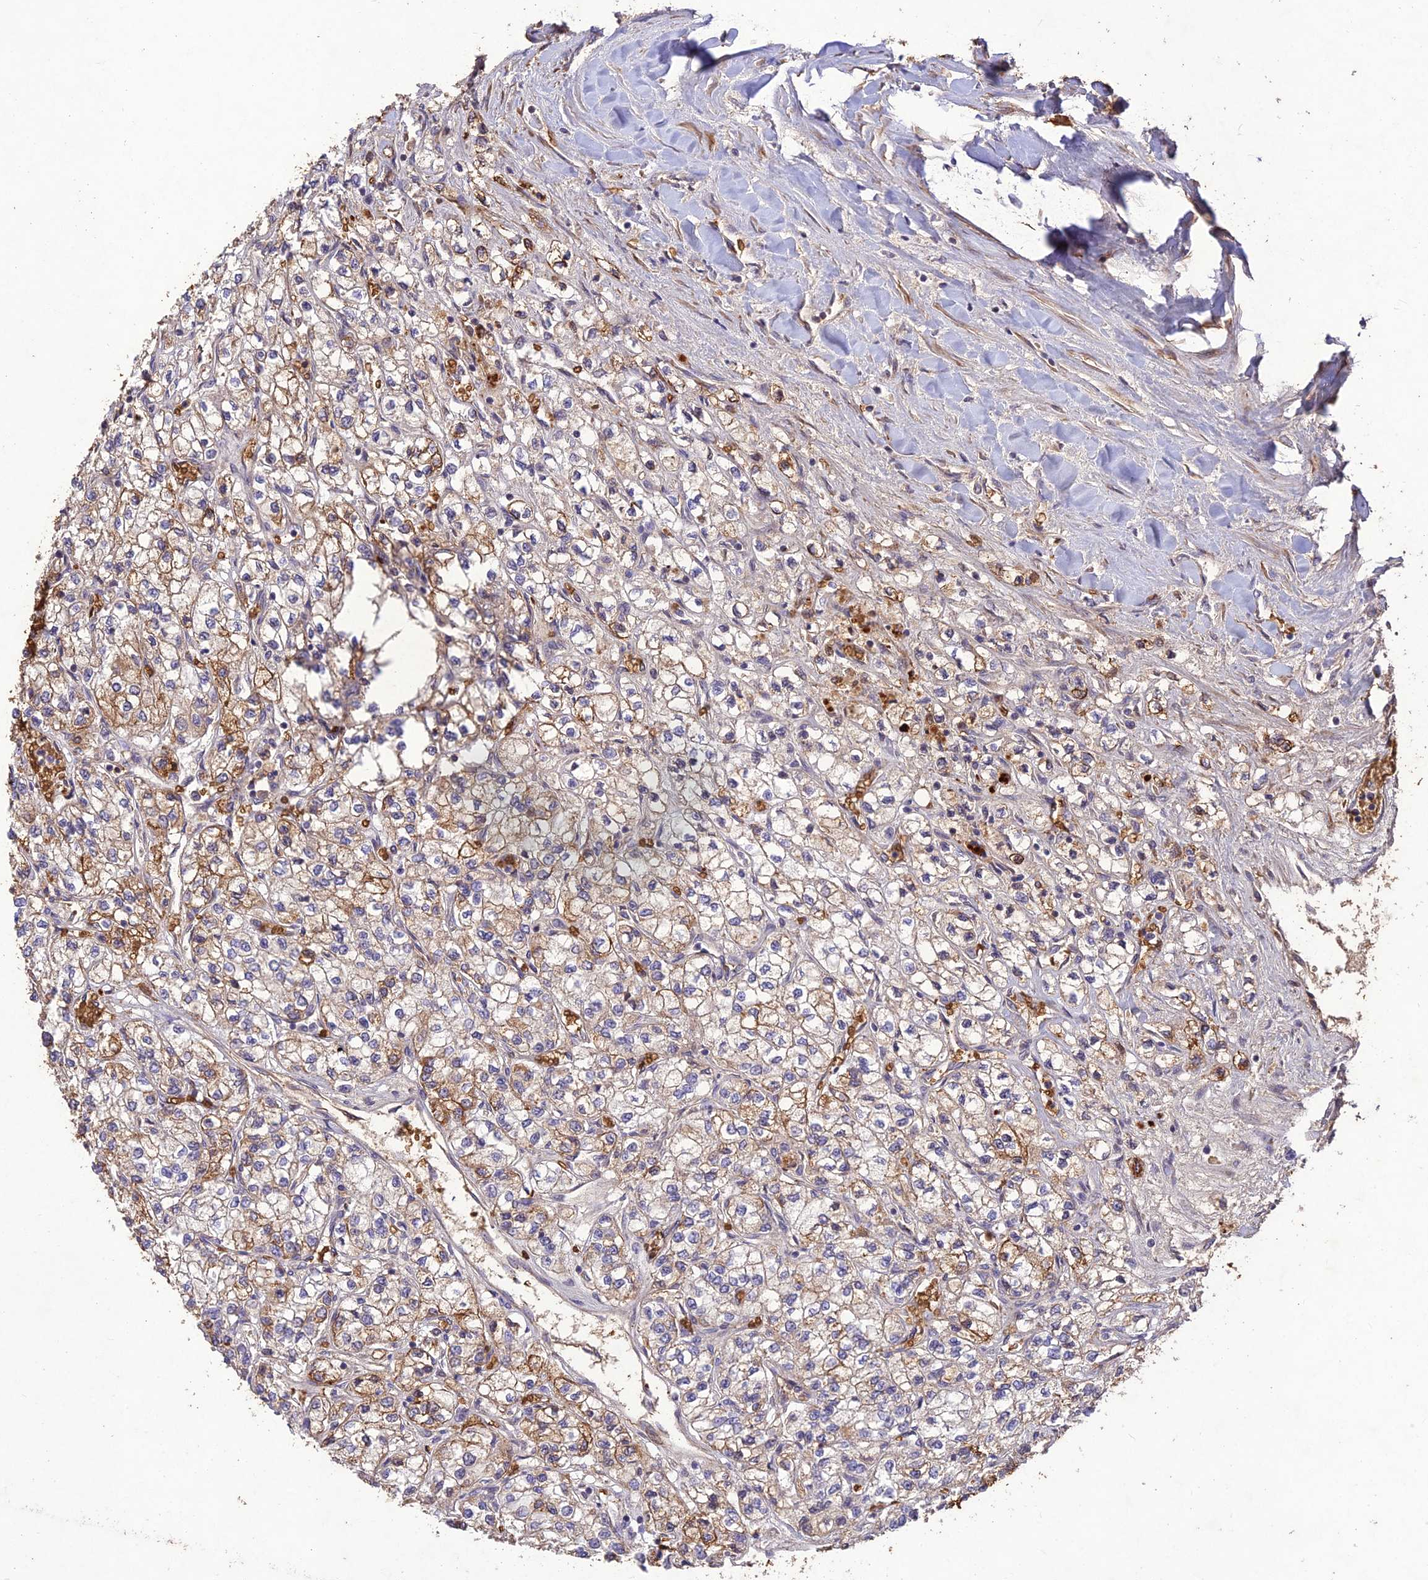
{"staining": {"intensity": "moderate", "quantity": "<25%", "location": "cytoplasmic/membranous"}, "tissue": "renal cancer", "cell_type": "Tumor cells", "image_type": "cancer", "snomed": [{"axis": "morphology", "description": "Adenocarcinoma, NOS"}, {"axis": "topography", "description": "Kidney"}], "caption": "Brown immunohistochemical staining in renal cancer (adenocarcinoma) shows moderate cytoplasmic/membranous positivity in about <25% of tumor cells. The protein of interest is stained brown, and the nuclei are stained in blue (DAB (3,3'-diaminobenzidine) IHC with brightfield microscopy, high magnification).", "gene": "PPP1R11", "patient": {"sex": "male", "age": 80}}